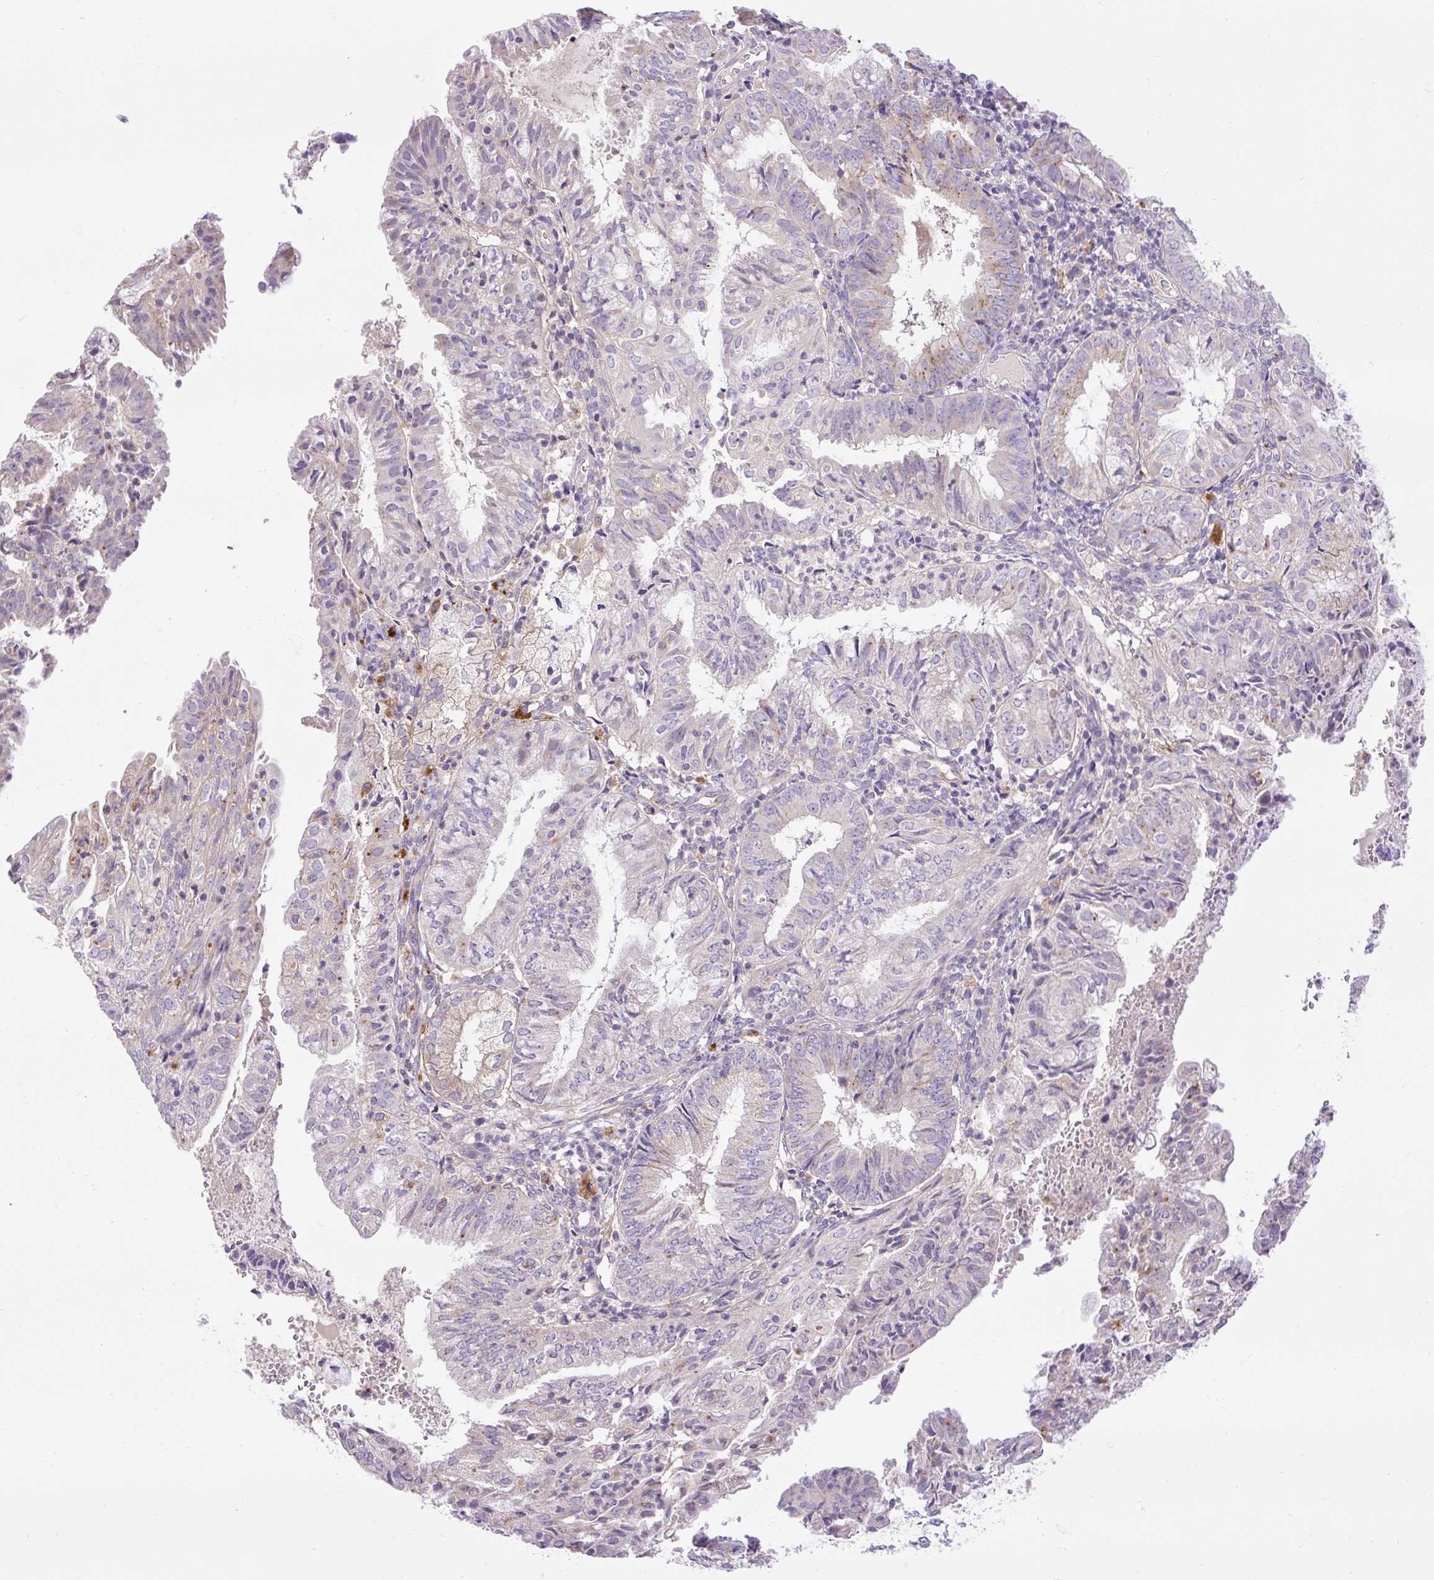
{"staining": {"intensity": "moderate", "quantity": "<25%", "location": "cytoplasmic/membranous"}, "tissue": "endometrial cancer", "cell_type": "Tumor cells", "image_type": "cancer", "snomed": [{"axis": "morphology", "description": "Adenocarcinoma, NOS"}, {"axis": "topography", "description": "Endometrium"}], "caption": "Tumor cells show low levels of moderate cytoplasmic/membranous positivity in approximately <25% of cells in endometrial cancer (adenocarcinoma).", "gene": "HEXB", "patient": {"sex": "female", "age": 55}}